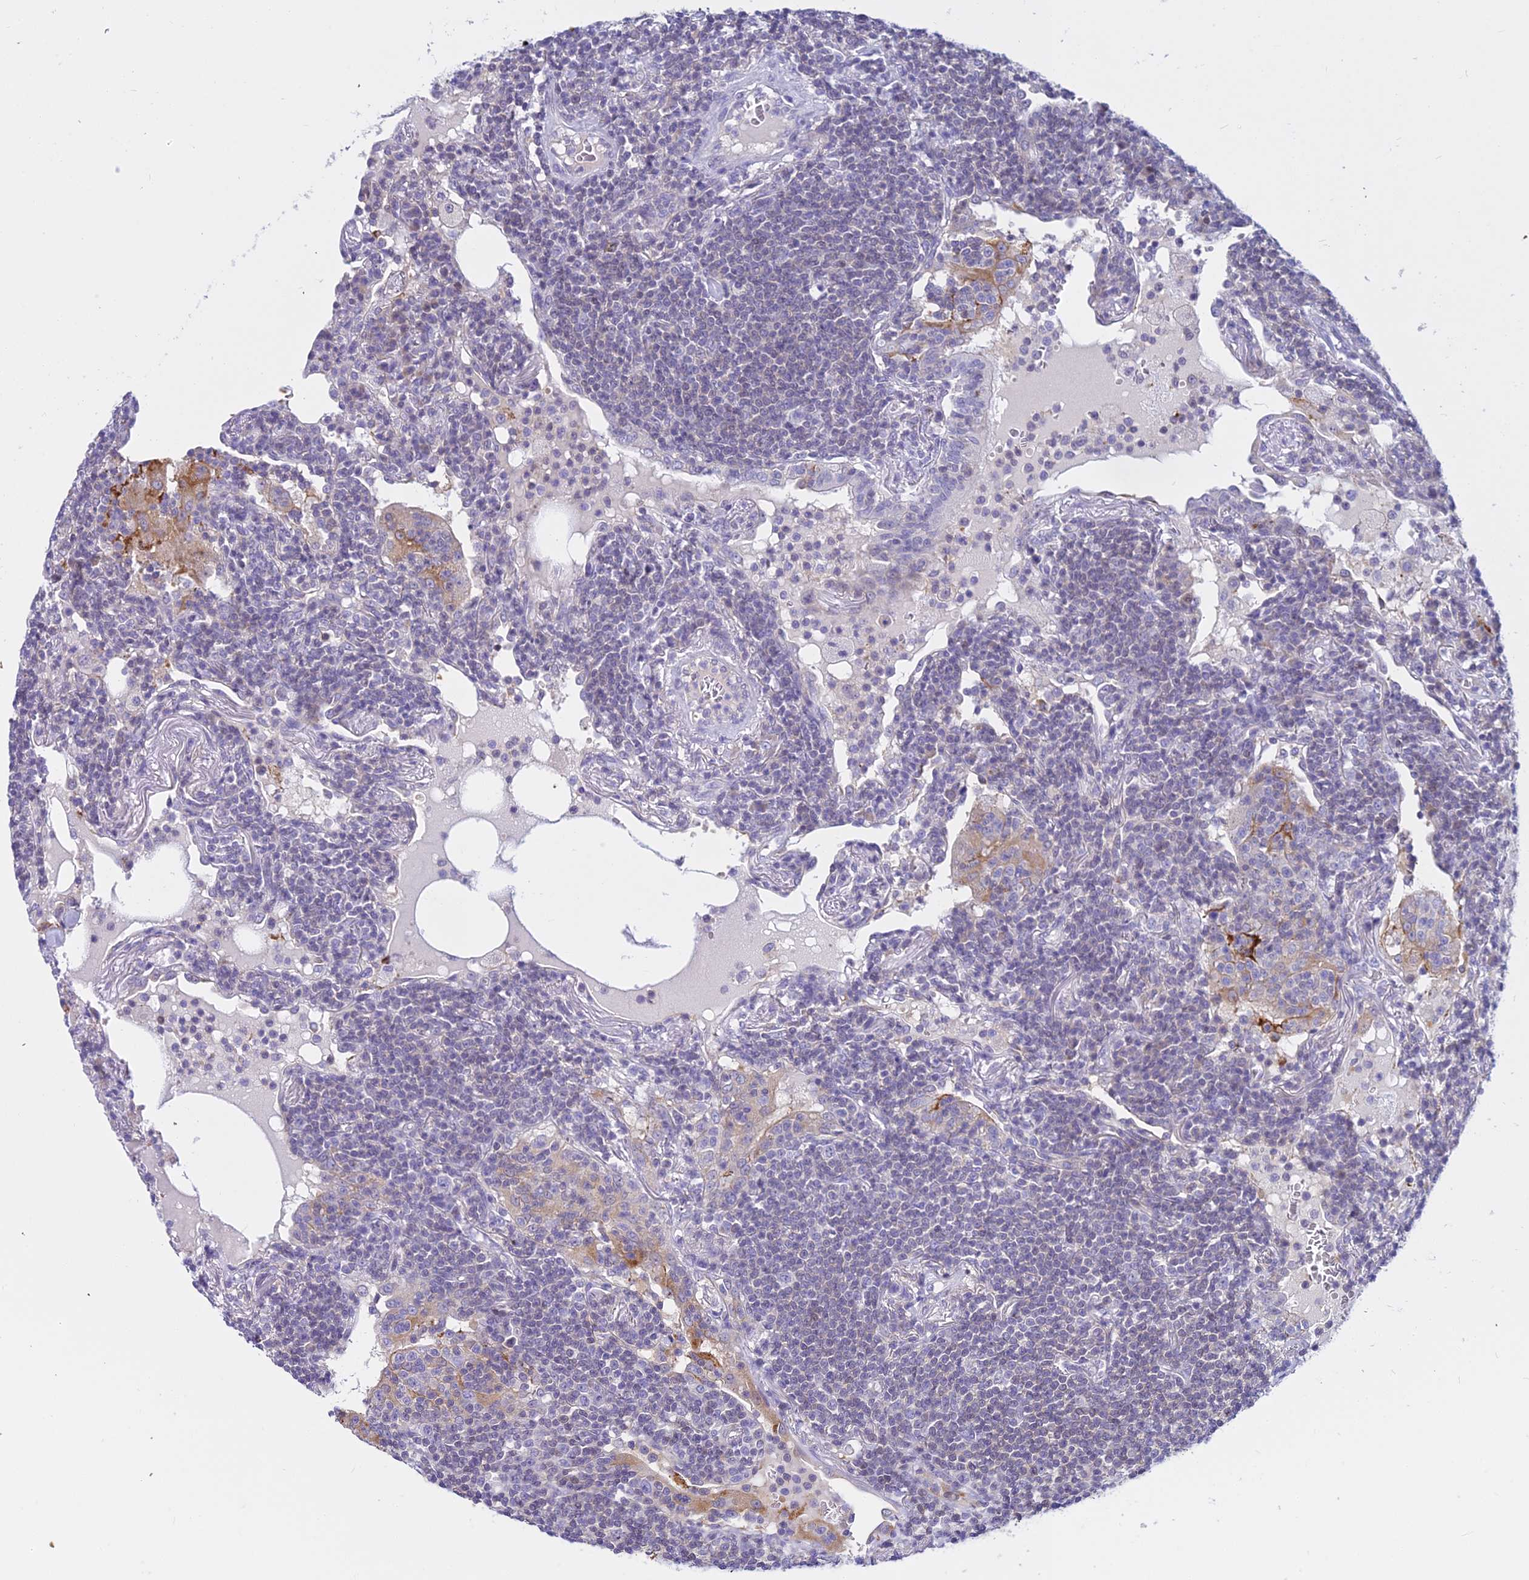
{"staining": {"intensity": "negative", "quantity": "none", "location": "none"}, "tissue": "lymphoma", "cell_type": "Tumor cells", "image_type": "cancer", "snomed": [{"axis": "morphology", "description": "Malignant lymphoma, non-Hodgkin's type, Low grade"}, {"axis": "topography", "description": "Lung"}], "caption": "Immunohistochemical staining of human lymphoma exhibits no significant positivity in tumor cells.", "gene": "ZMIZ1", "patient": {"sex": "female", "age": 71}}